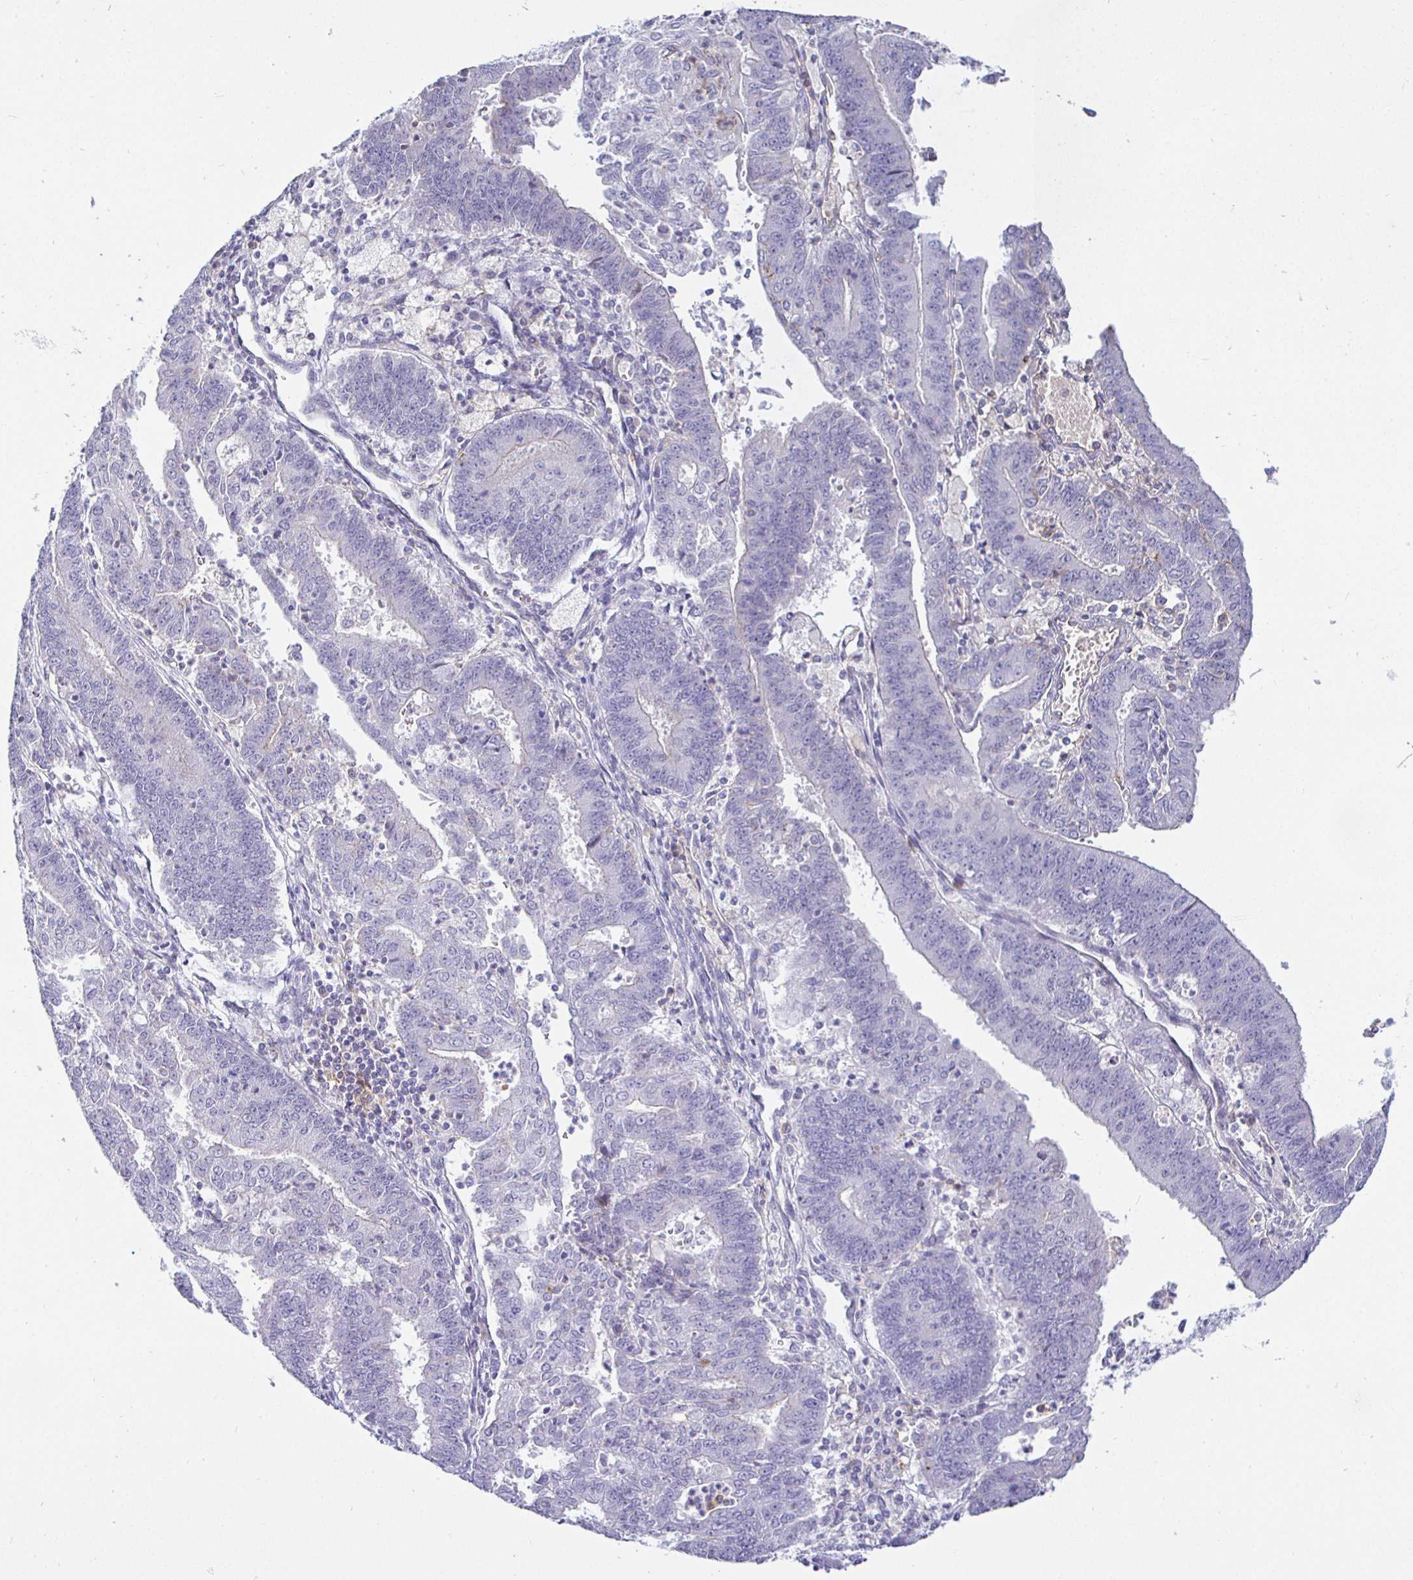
{"staining": {"intensity": "negative", "quantity": "none", "location": "none"}, "tissue": "endometrial cancer", "cell_type": "Tumor cells", "image_type": "cancer", "snomed": [{"axis": "morphology", "description": "Adenocarcinoma, NOS"}, {"axis": "topography", "description": "Endometrium"}], "caption": "Endometrial cancer (adenocarcinoma) was stained to show a protein in brown. There is no significant staining in tumor cells. (DAB immunohistochemistry (IHC), high magnification).", "gene": "SIRPA", "patient": {"sex": "female", "age": 73}}